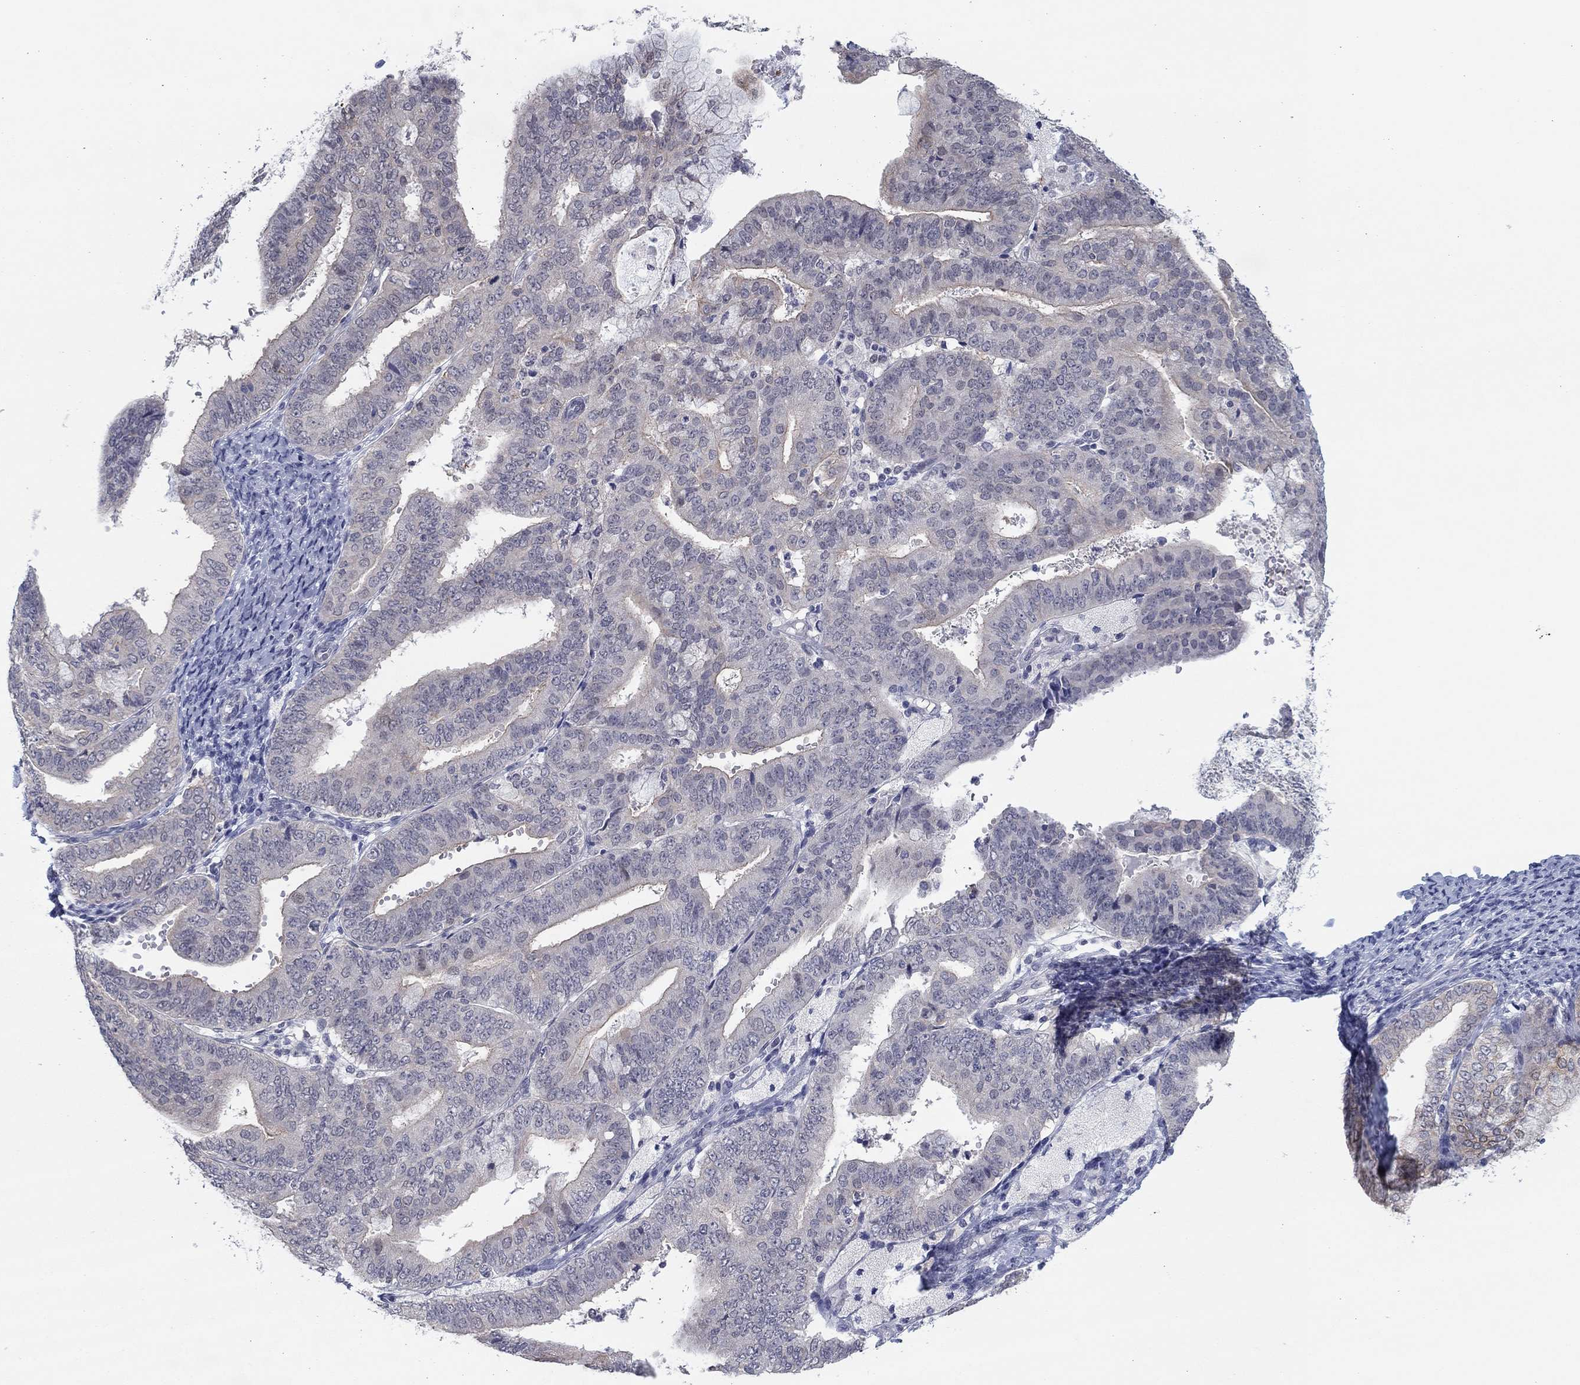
{"staining": {"intensity": "weak", "quantity": "<25%", "location": "cytoplasmic/membranous"}, "tissue": "endometrial cancer", "cell_type": "Tumor cells", "image_type": "cancer", "snomed": [{"axis": "morphology", "description": "Adenocarcinoma, NOS"}, {"axis": "topography", "description": "Endometrium"}], "caption": "This micrograph is of endometrial cancer stained with immunohistochemistry (IHC) to label a protein in brown with the nuclei are counter-stained blue. There is no expression in tumor cells.", "gene": "SLC22A2", "patient": {"sex": "female", "age": 63}}